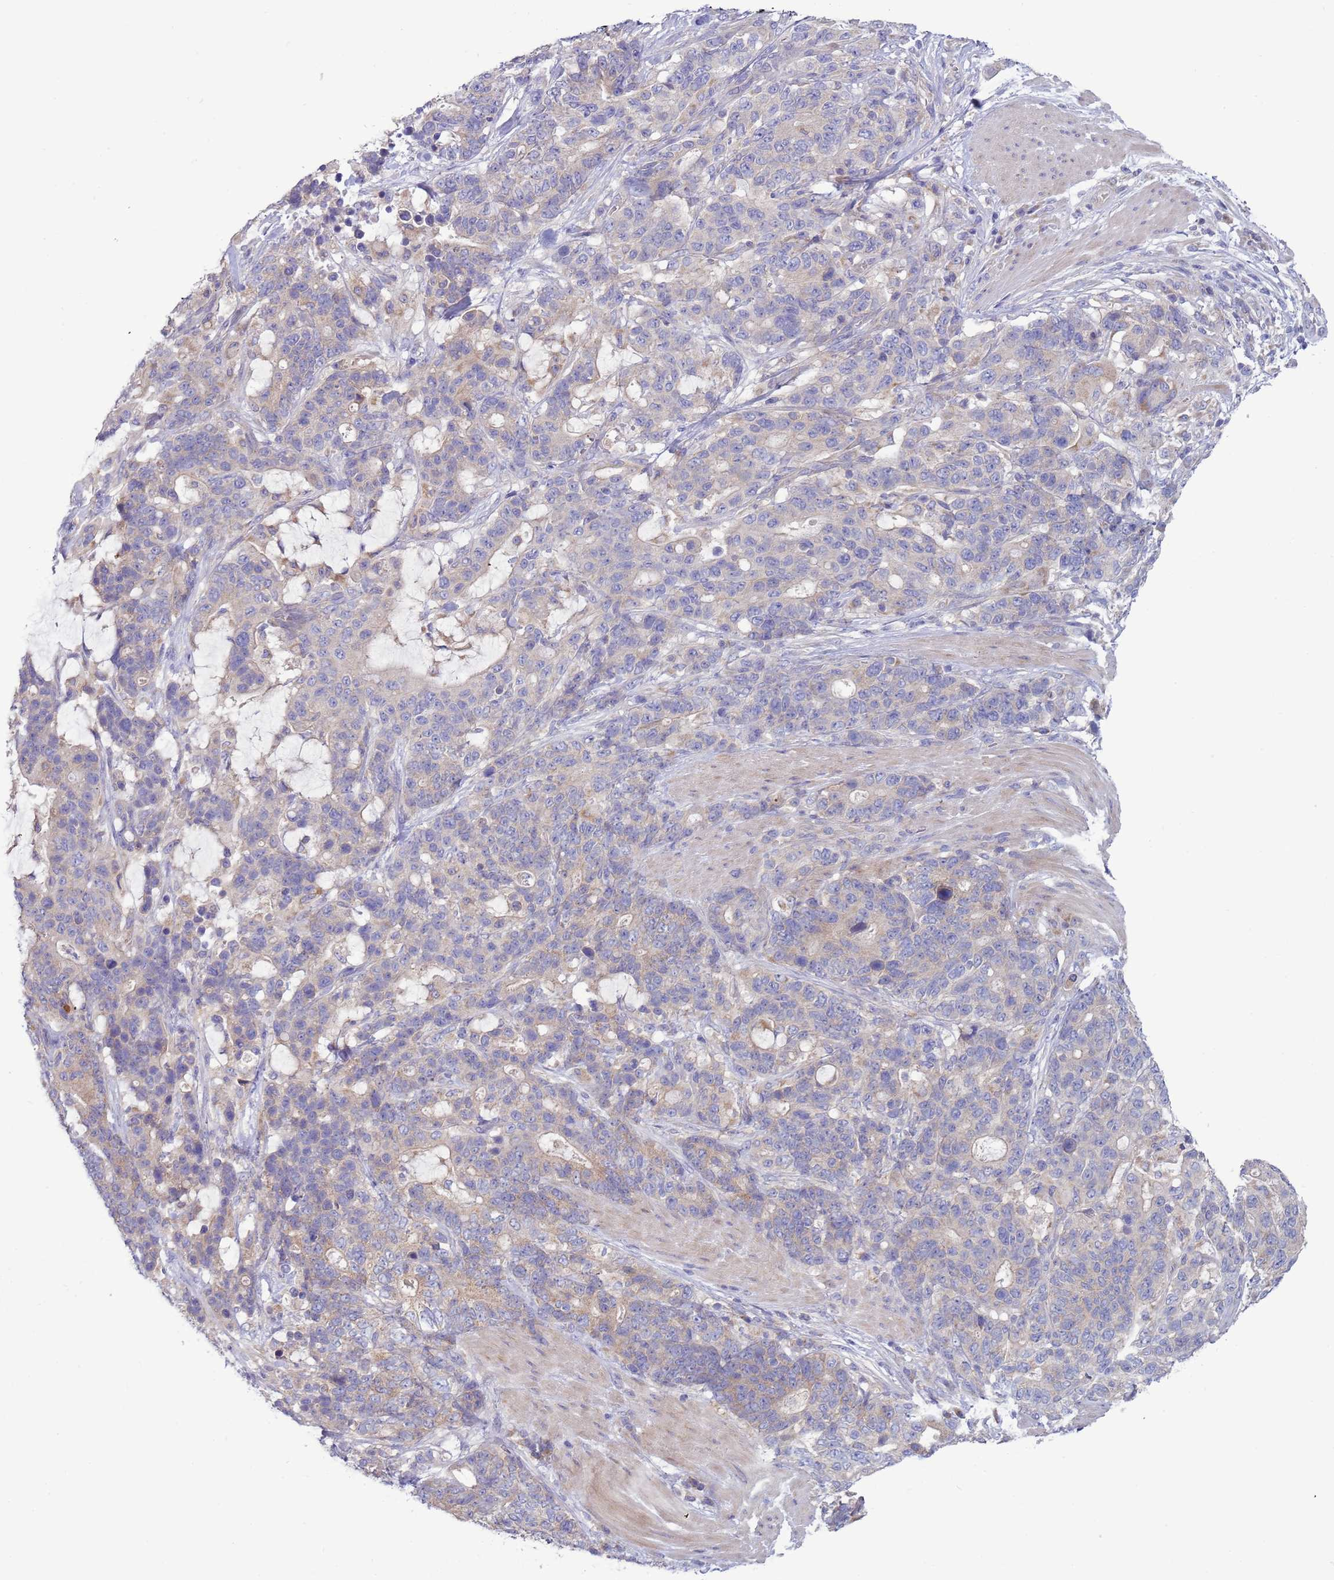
{"staining": {"intensity": "negative", "quantity": "none", "location": "none"}, "tissue": "stomach cancer", "cell_type": "Tumor cells", "image_type": "cancer", "snomed": [{"axis": "morphology", "description": "Normal tissue, NOS"}, {"axis": "morphology", "description": "Adenocarcinoma, NOS"}, {"axis": "topography", "description": "Stomach"}], "caption": "High power microscopy micrograph of an immunohistochemistry (IHC) histopathology image of adenocarcinoma (stomach), revealing no significant expression in tumor cells. (DAB (3,3'-diaminobenzidine) immunohistochemistry with hematoxylin counter stain).", "gene": "UQCRQ", "patient": {"sex": "female", "age": 64}}